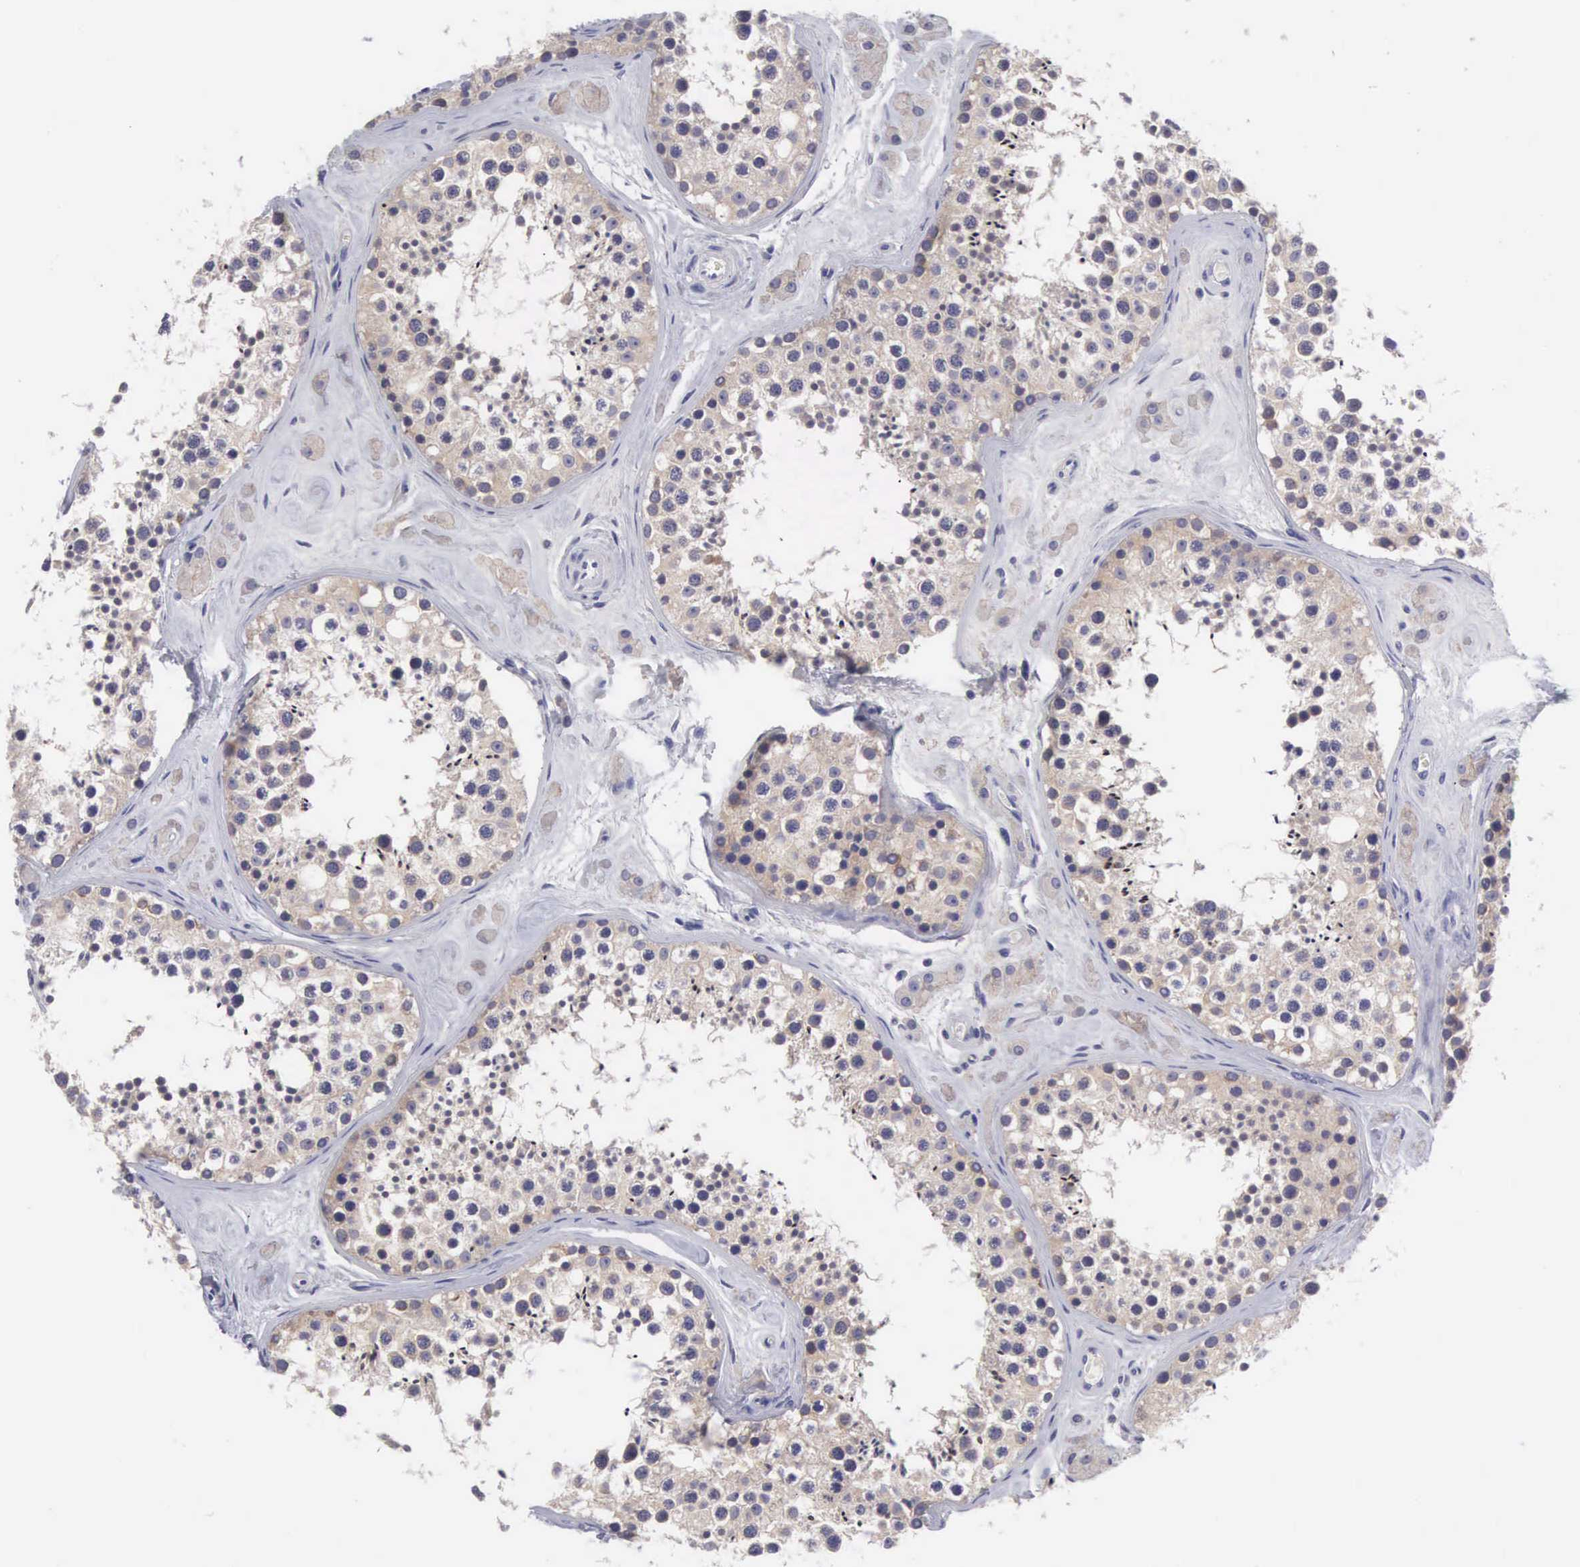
{"staining": {"intensity": "weak", "quantity": "25%-75%", "location": "cytoplasmic/membranous"}, "tissue": "testis", "cell_type": "Cells in seminiferous ducts", "image_type": "normal", "snomed": [{"axis": "morphology", "description": "Normal tissue, NOS"}, {"axis": "topography", "description": "Testis"}], "caption": "Cells in seminiferous ducts display low levels of weak cytoplasmic/membranous staining in approximately 25%-75% of cells in unremarkable testis.", "gene": "SLITRK4", "patient": {"sex": "male", "age": 38}}